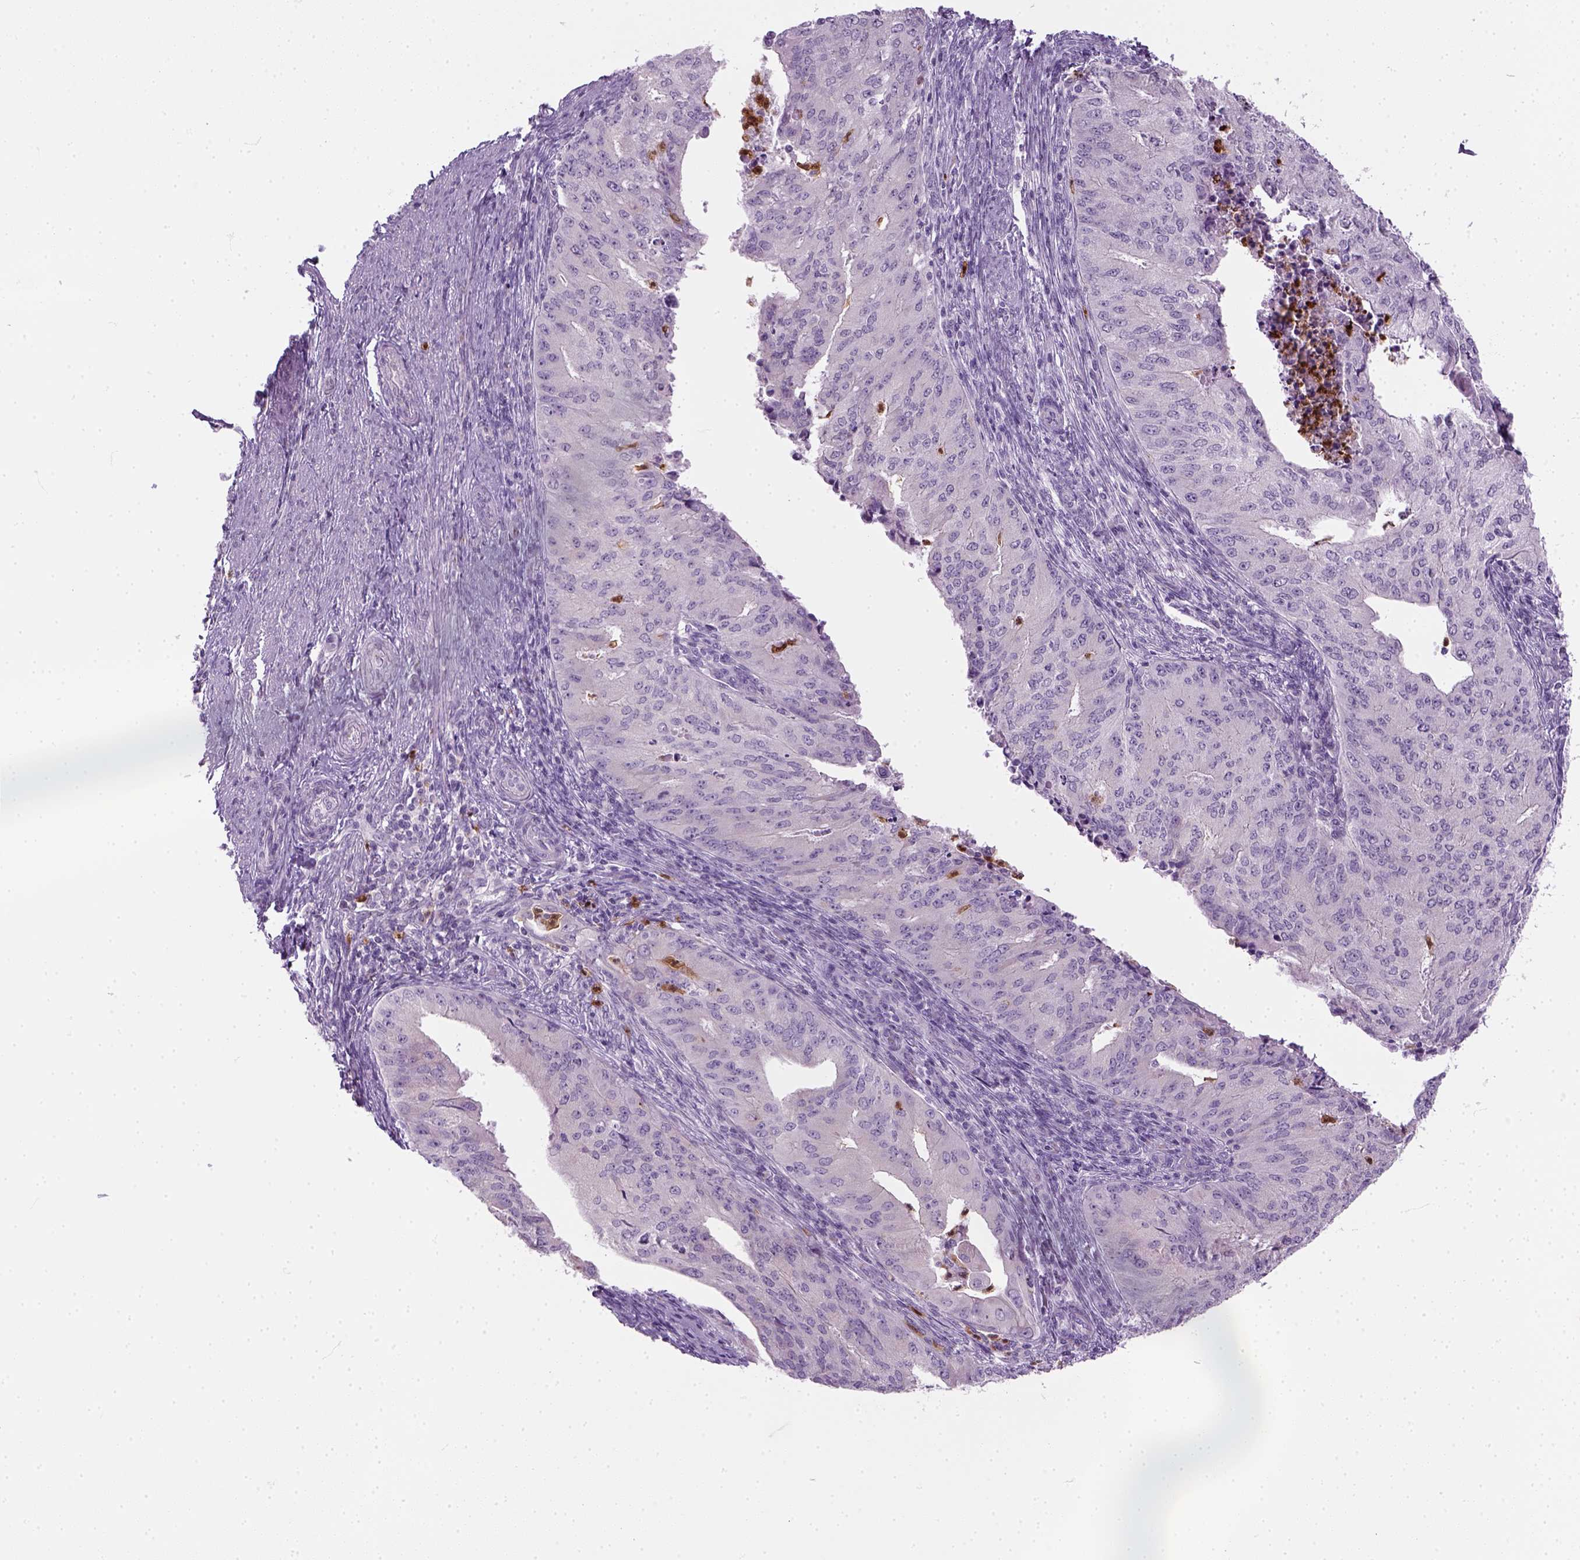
{"staining": {"intensity": "negative", "quantity": "none", "location": "none"}, "tissue": "endometrial cancer", "cell_type": "Tumor cells", "image_type": "cancer", "snomed": [{"axis": "morphology", "description": "Adenocarcinoma, NOS"}, {"axis": "topography", "description": "Endometrium"}], "caption": "Tumor cells show no significant positivity in endometrial cancer (adenocarcinoma).", "gene": "IL4", "patient": {"sex": "female", "age": 50}}